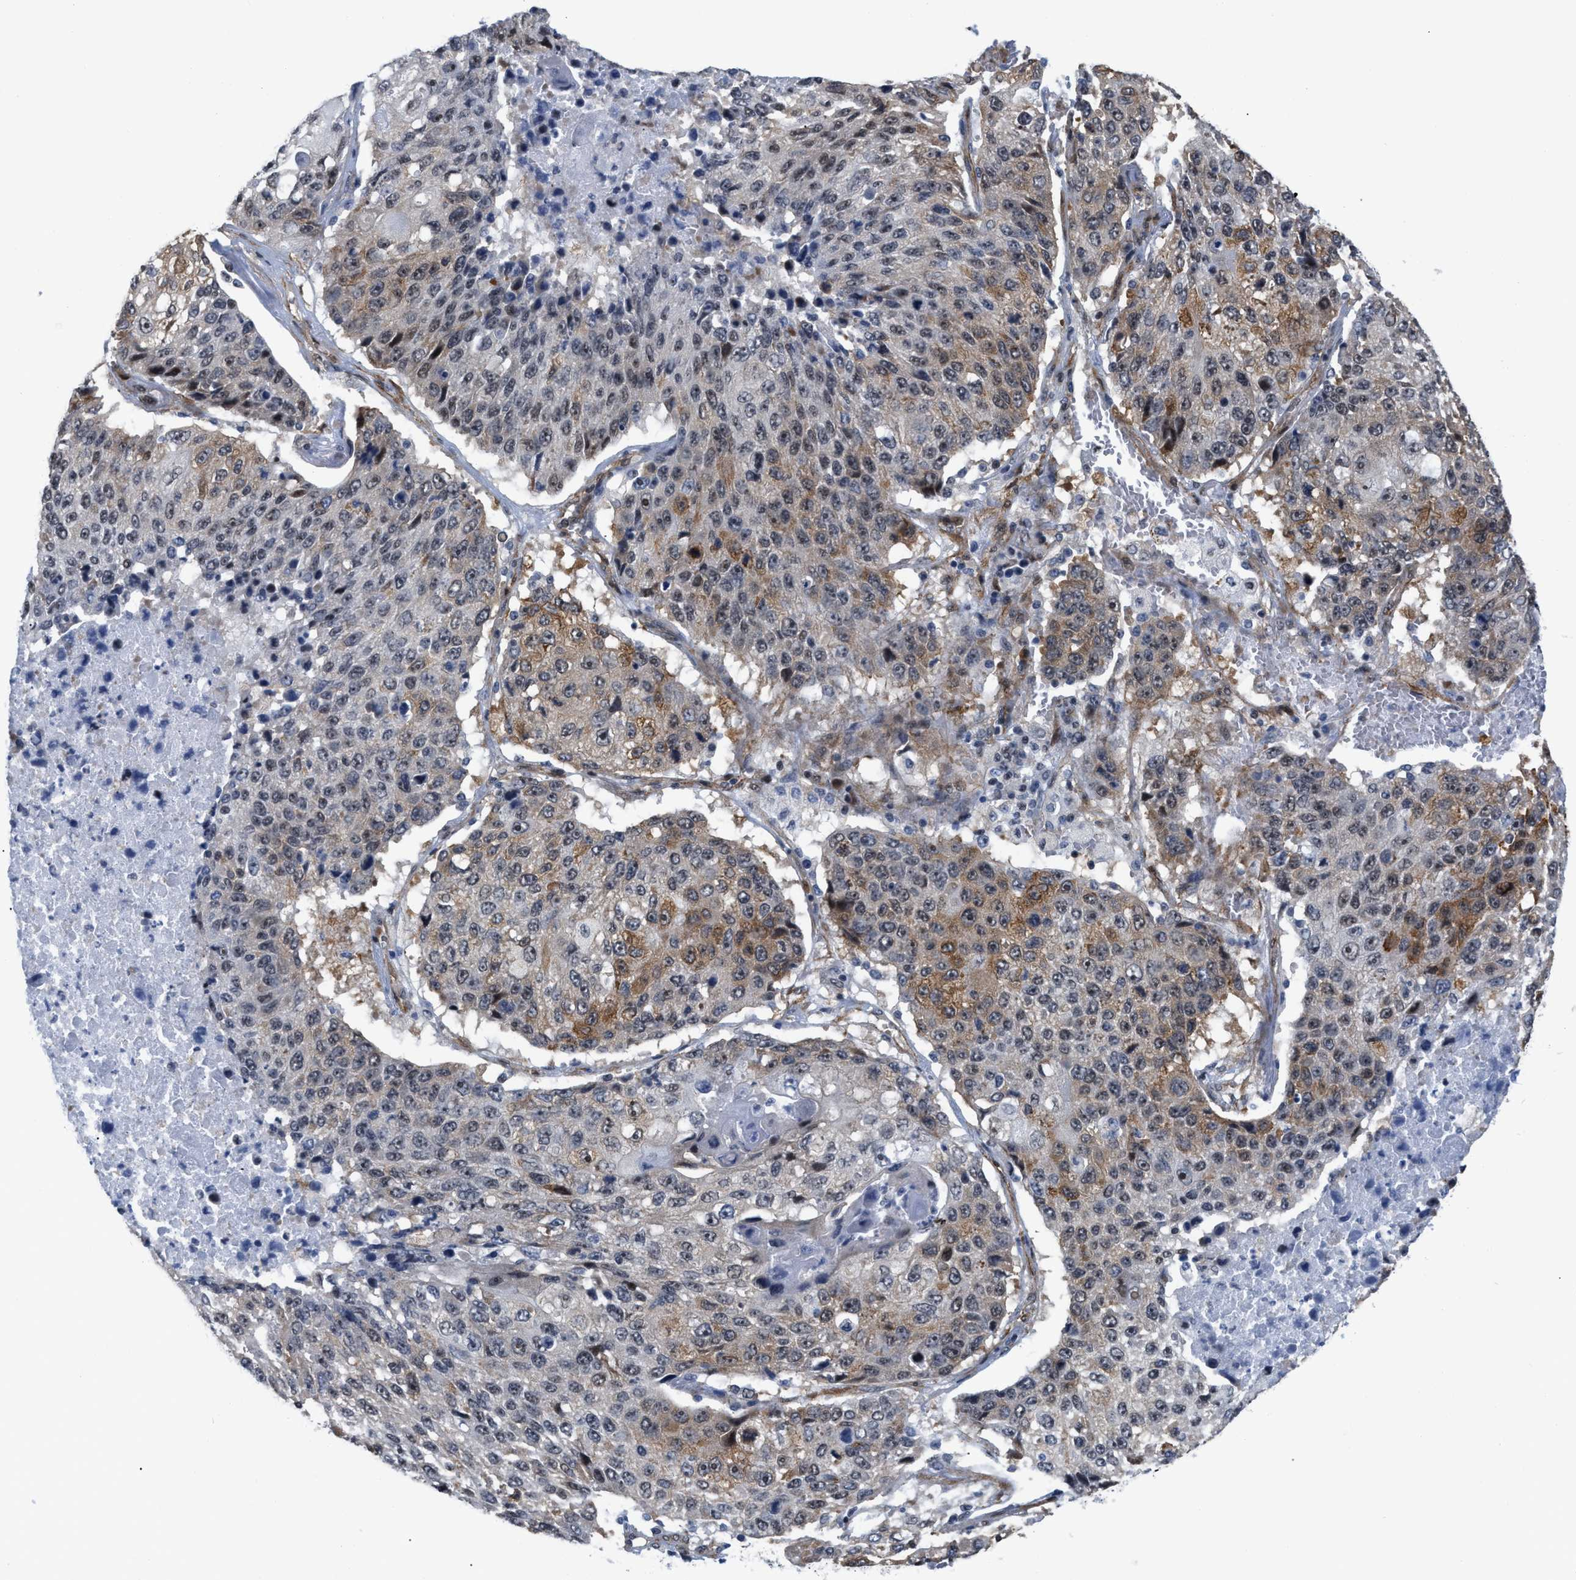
{"staining": {"intensity": "moderate", "quantity": ">75%", "location": "cytoplasmic/membranous,nuclear"}, "tissue": "lung cancer", "cell_type": "Tumor cells", "image_type": "cancer", "snomed": [{"axis": "morphology", "description": "Squamous cell carcinoma, NOS"}, {"axis": "topography", "description": "Lung"}], "caption": "Squamous cell carcinoma (lung) stained with IHC reveals moderate cytoplasmic/membranous and nuclear positivity in about >75% of tumor cells.", "gene": "GPRASP2", "patient": {"sex": "male", "age": 61}}